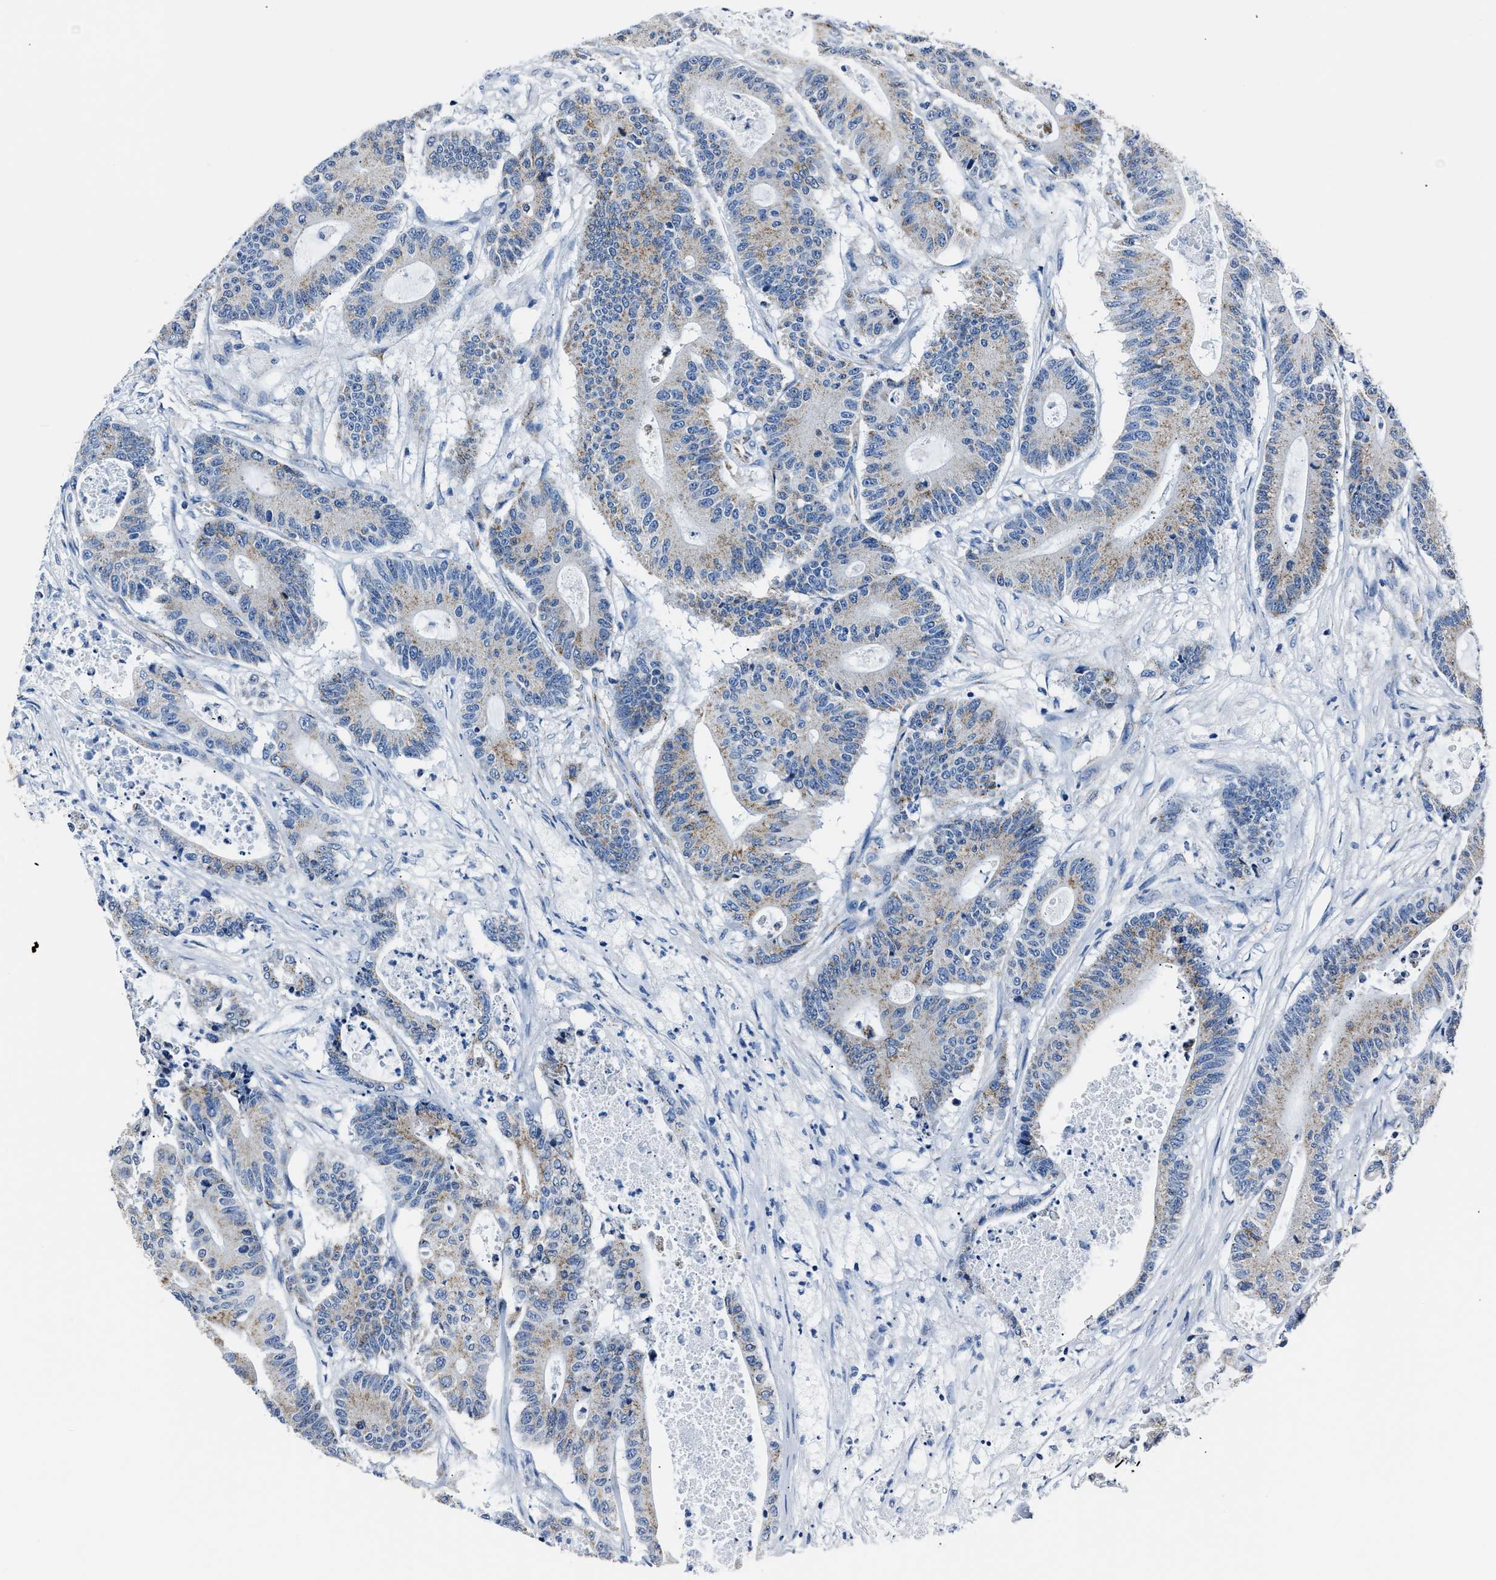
{"staining": {"intensity": "weak", "quantity": ">75%", "location": "cytoplasmic/membranous"}, "tissue": "colorectal cancer", "cell_type": "Tumor cells", "image_type": "cancer", "snomed": [{"axis": "morphology", "description": "Adenocarcinoma, NOS"}, {"axis": "topography", "description": "Colon"}], "caption": "DAB immunohistochemical staining of adenocarcinoma (colorectal) shows weak cytoplasmic/membranous protein expression in approximately >75% of tumor cells.", "gene": "AMACR", "patient": {"sex": "female", "age": 84}}